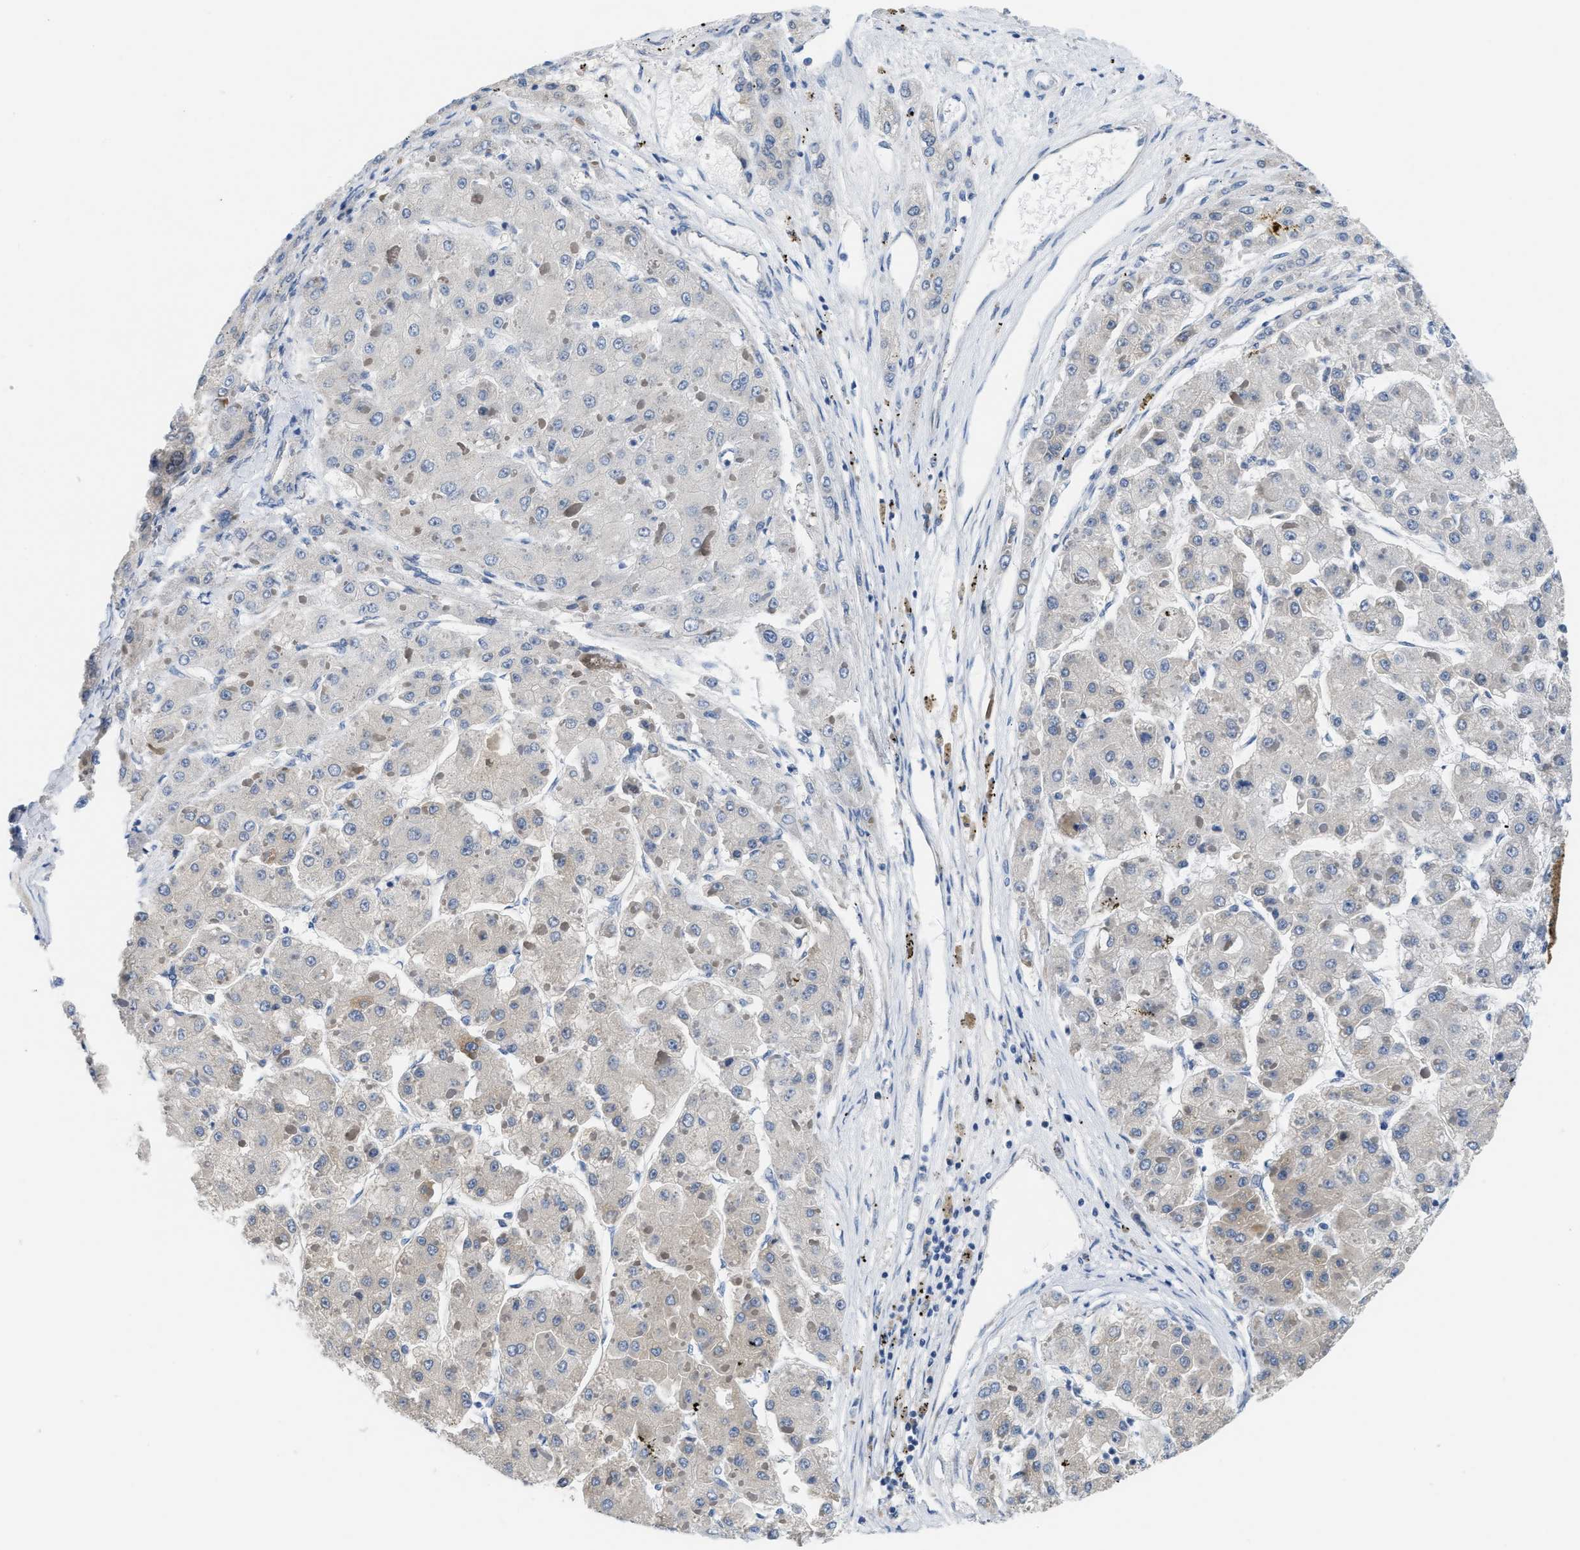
{"staining": {"intensity": "negative", "quantity": "none", "location": "none"}, "tissue": "liver cancer", "cell_type": "Tumor cells", "image_type": "cancer", "snomed": [{"axis": "morphology", "description": "Carcinoma, Hepatocellular, NOS"}, {"axis": "topography", "description": "Liver"}], "caption": "A photomicrograph of liver cancer stained for a protein reveals no brown staining in tumor cells. Brightfield microscopy of immunohistochemistry stained with DAB (brown) and hematoxylin (blue), captured at high magnification.", "gene": "CLGN", "patient": {"sex": "female", "age": 73}}